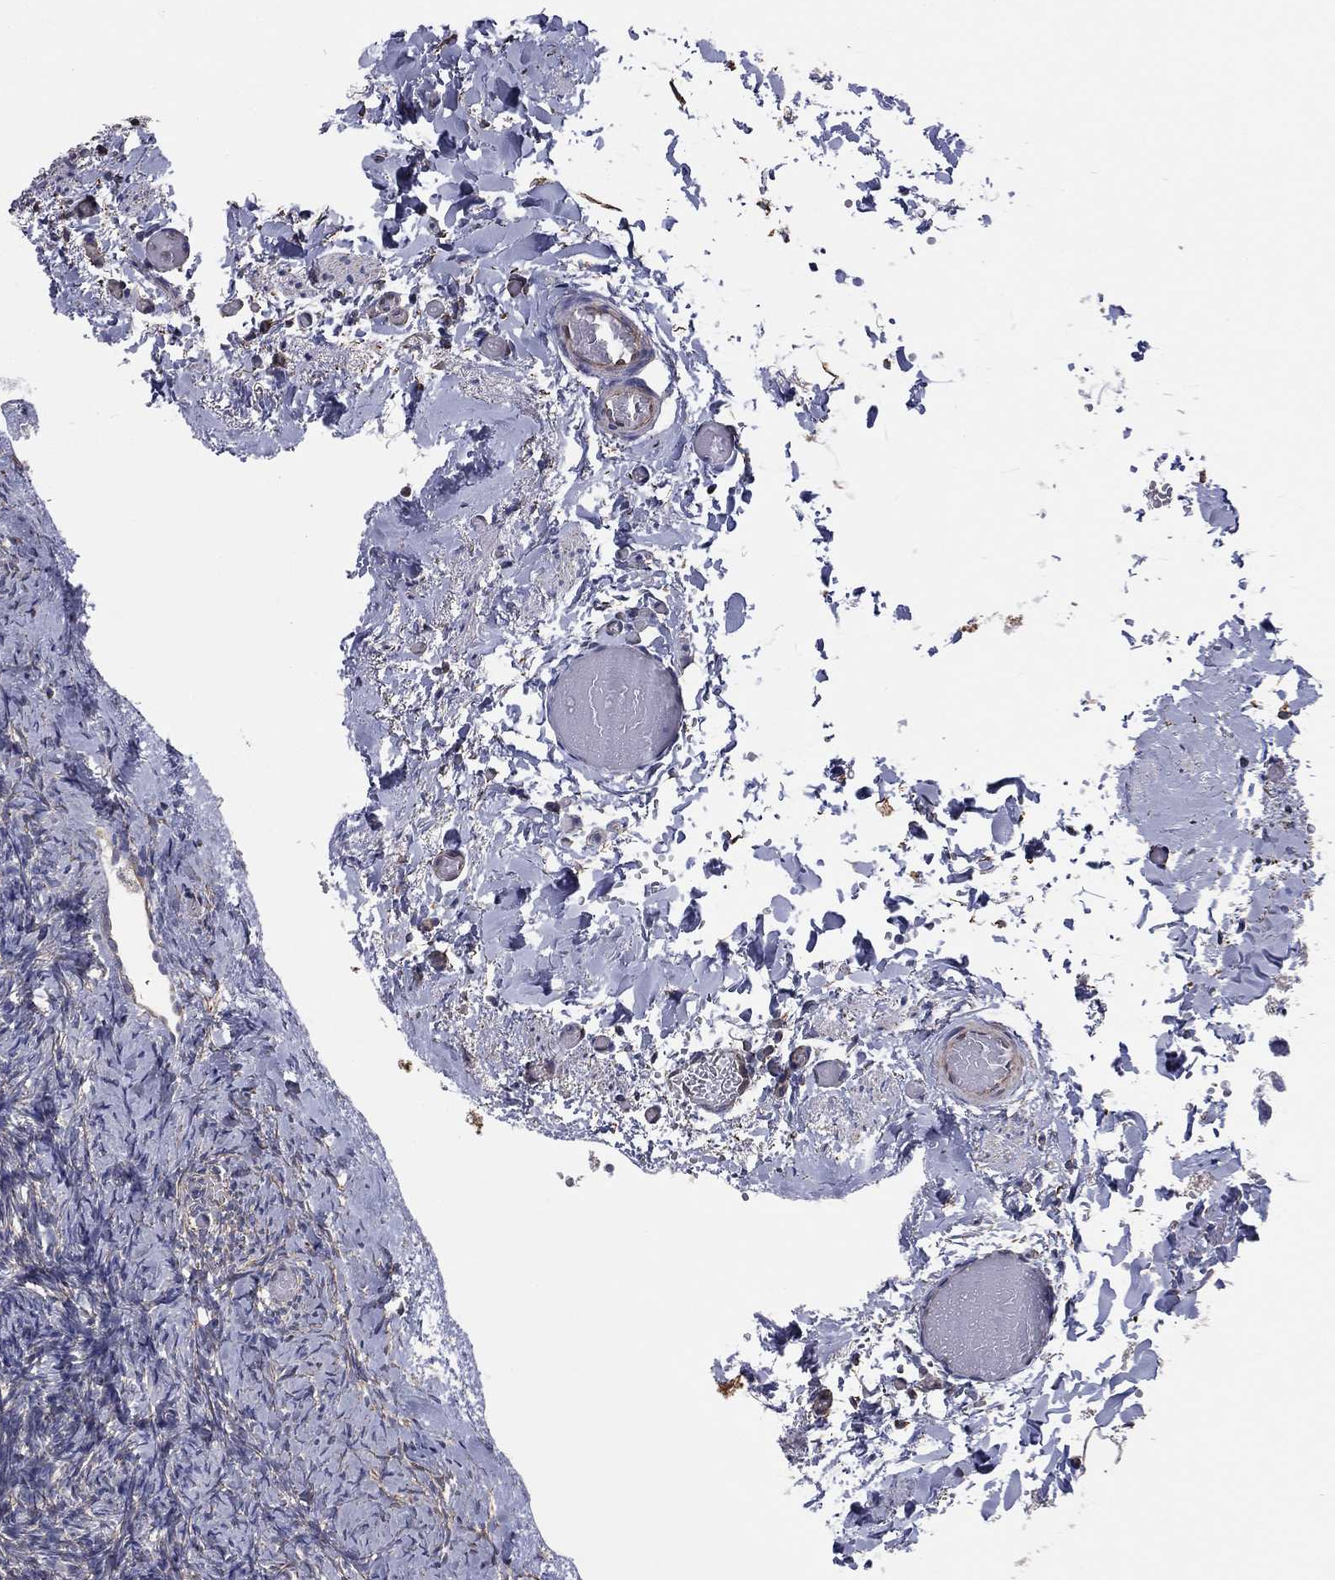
{"staining": {"intensity": "negative", "quantity": "none", "location": "none"}, "tissue": "ovary", "cell_type": "Follicle cells", "image_type": "normal", "snomed": [{"axis": "morphology", "description": "Normal tissue, NOS"}, {"axis": "topography", "description": "Ovary"}], "caption": "DAB immunohistochemical staining of normal human ovary demonstrates no significant staining in follicle cells.", "gene": "SCUBE1", "patient": {"sex": "female", "age": 39}}